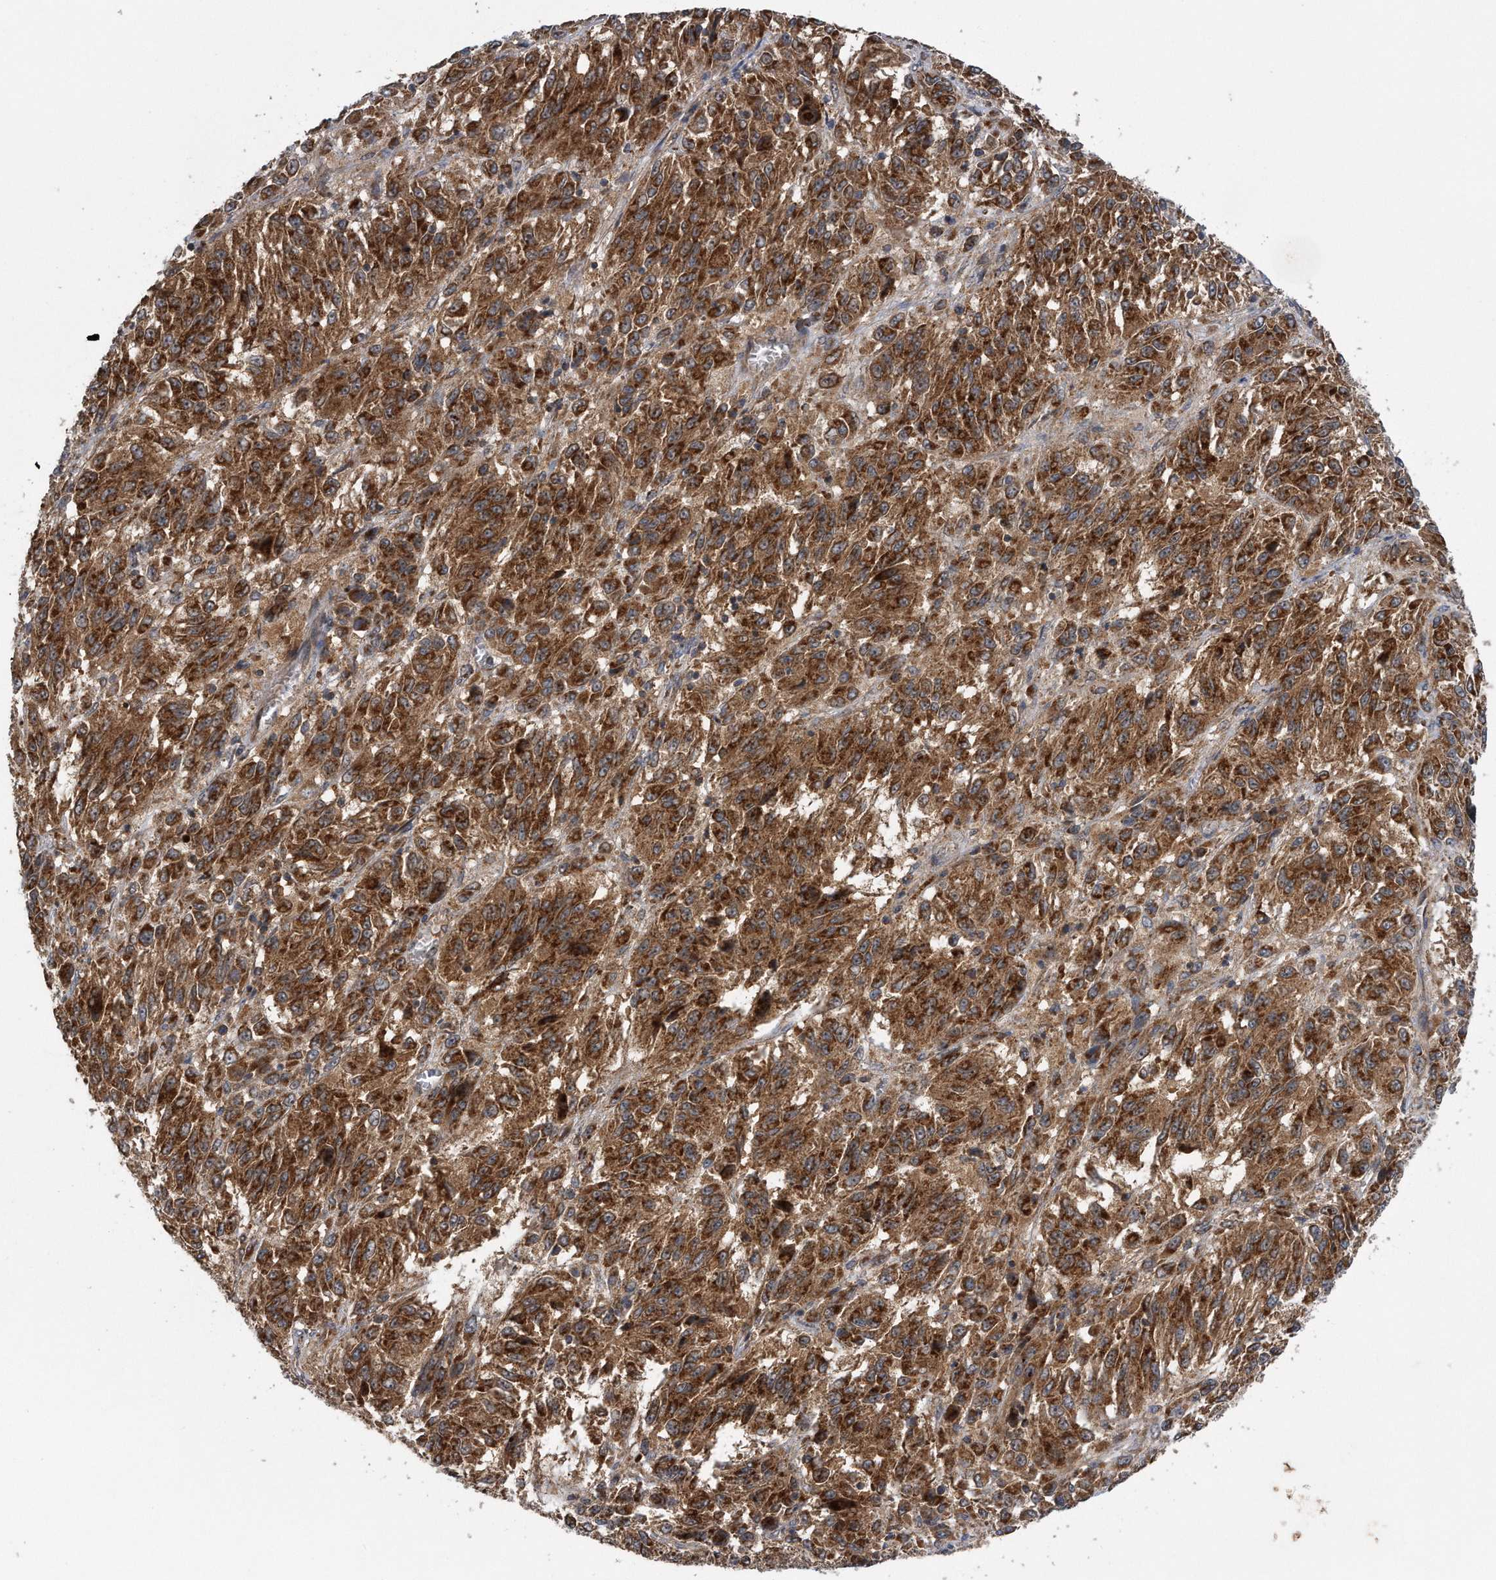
{"staining": {"intensity": "strong", "quantity": ">75%", "location": "cytoplasmic/membranous"}, "tissue": "melanoma", "cell_type": "Tumor cells", "image_type": "cancer", "snomed": [{"axis": "morphology", "description": "Malignant melanoma, Metastatic site"}, {"axis": "topography", "description": "Lung"}], "caption": "Malignant melanoma (metastatic site) stained with immunohistochemistry (IHC) shows strong cytoplasmic/membranous positivity in about >75% of tumor cells.", "gene": "ALPK2", "patient": {"sex": "male", "age": 64}}